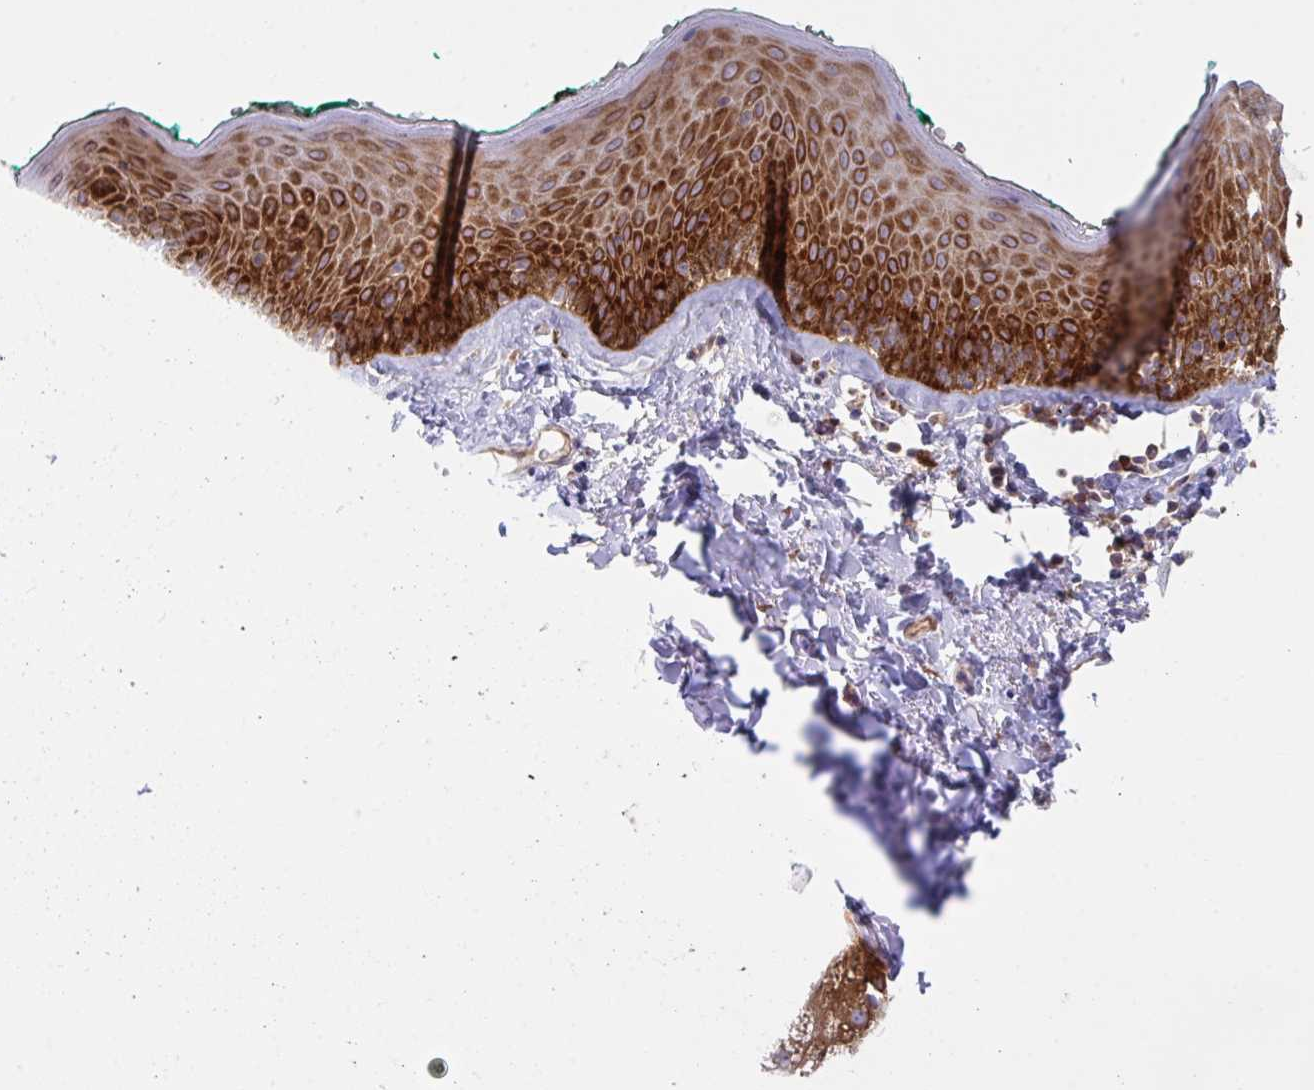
{"staining": {"intensity": "strong", "quantity": ">75%", "location": "cytoplasmic/membranous"}, "tissue": "skin", "cell_type": "Epidermal cells", "image_type": "normal", "snomed": [{"axis": "morphology", "description": "Normal tissue, NOS"}, {"axis": "topography", "description": "Vulva"}, {"axis": "topography", "description": "Peripheral nerve tissue"}], "caption": "Immunohistochemistry staining of normal skin, which exhibits high levels of strong cytoplasmic/membranous expression in about >75% of epidermal cells indicating strong cytoplasmic/membranous protein expression. The staining was performed using DAB (3,3'-diaminobenzidine) (brown) for protein detection and nuclei were counterstained in hematoxylin (blue).", "gene": "YARS2", "patient": {"sex": "female", "age": 66}}